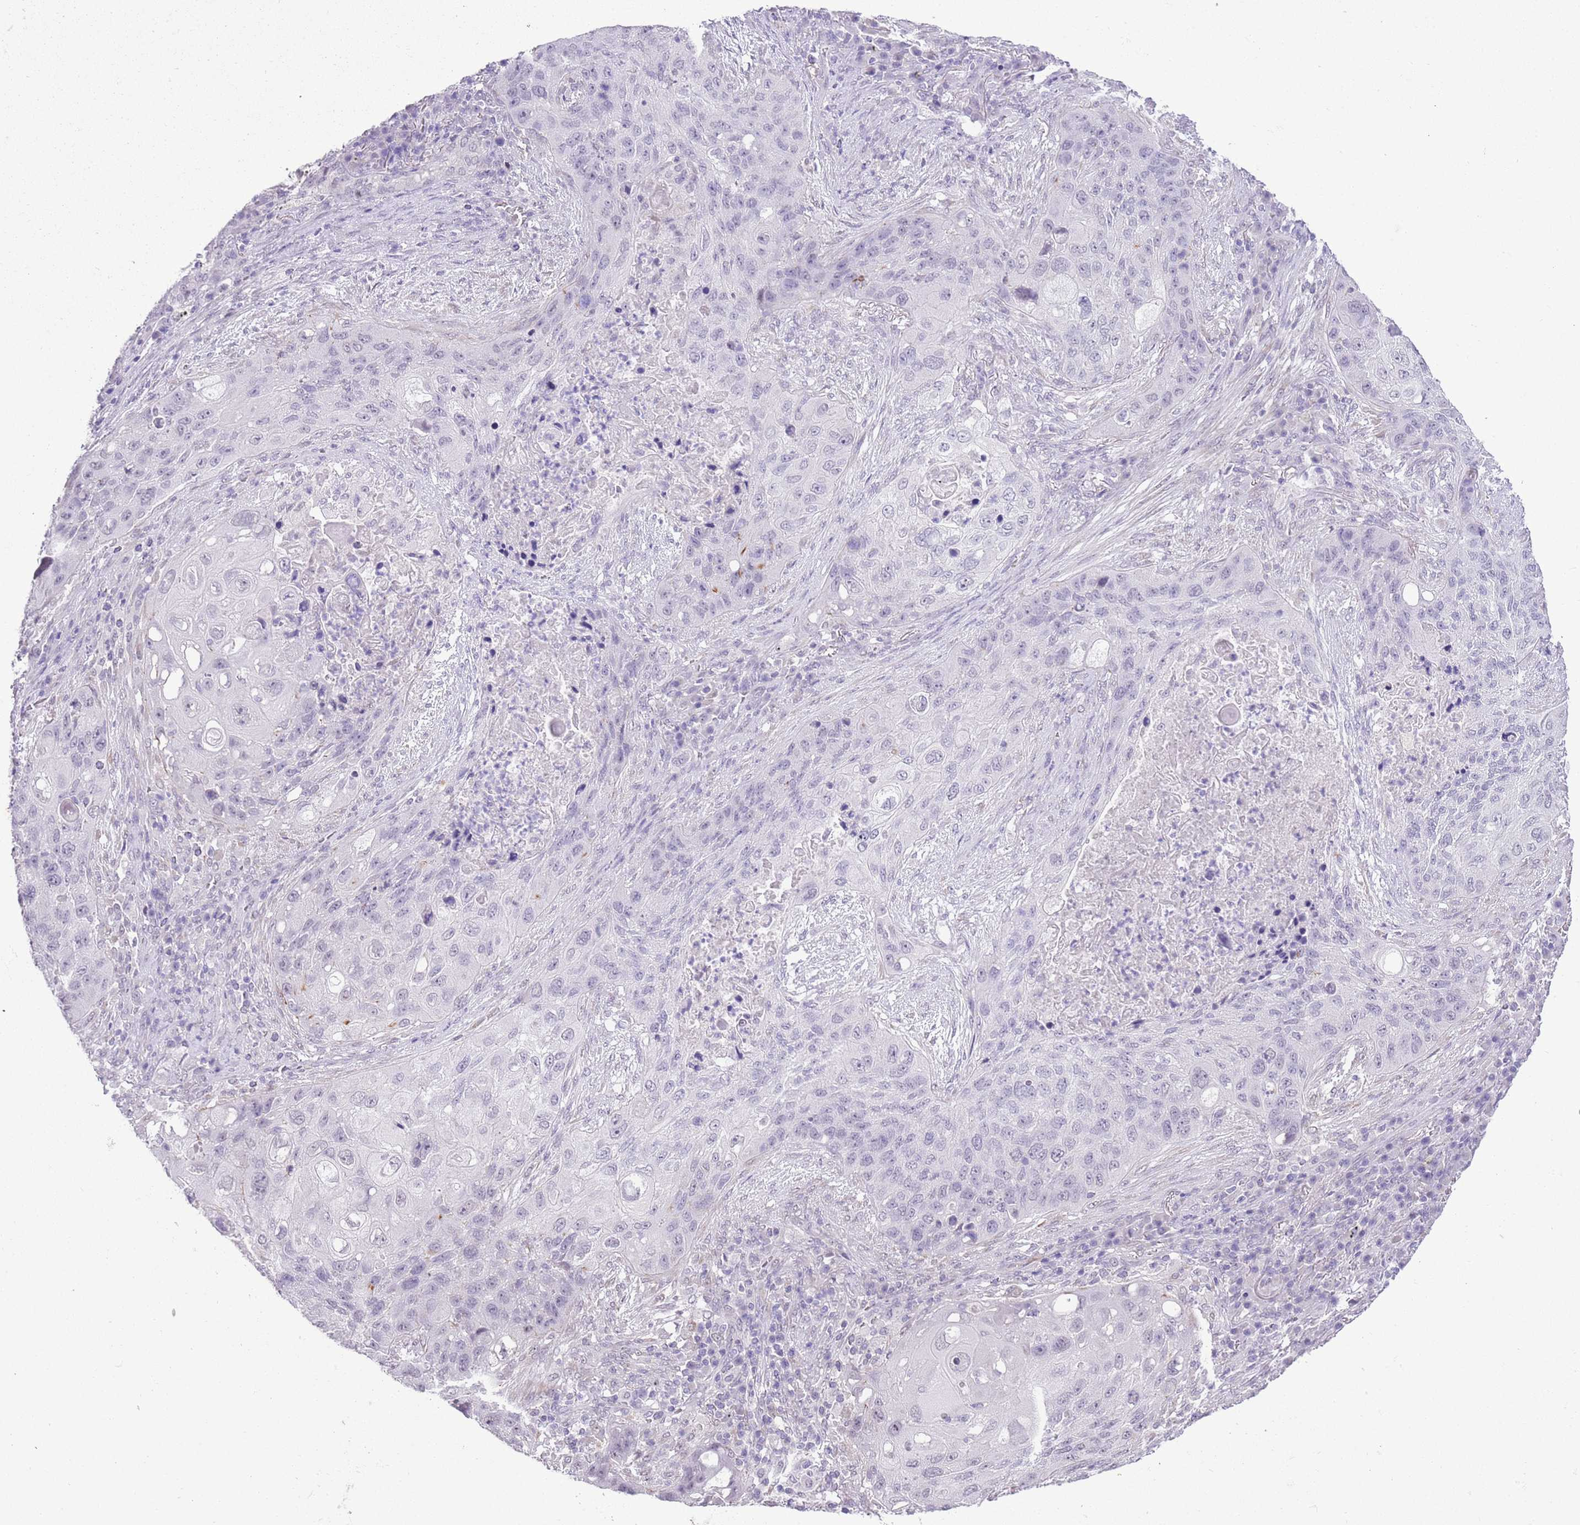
{"staining": {"intensity": "negative", "quantity": "none", "location": "none"}, "tissue": "lung cancer", "cell_type": "Tumor cells", "image_type": "cancer", "snomed": [{"axis": "morphology", "description": "Squamous cell carcinoma, NOS"}, {"axis": "topography", "description": "Lung"}], "caption": "IHC of human squamous cell carcinoma (lung) displays no positivity in tumor cells.", "gene": "MIDN", "patient": {"sex": "female", "age": 63}}